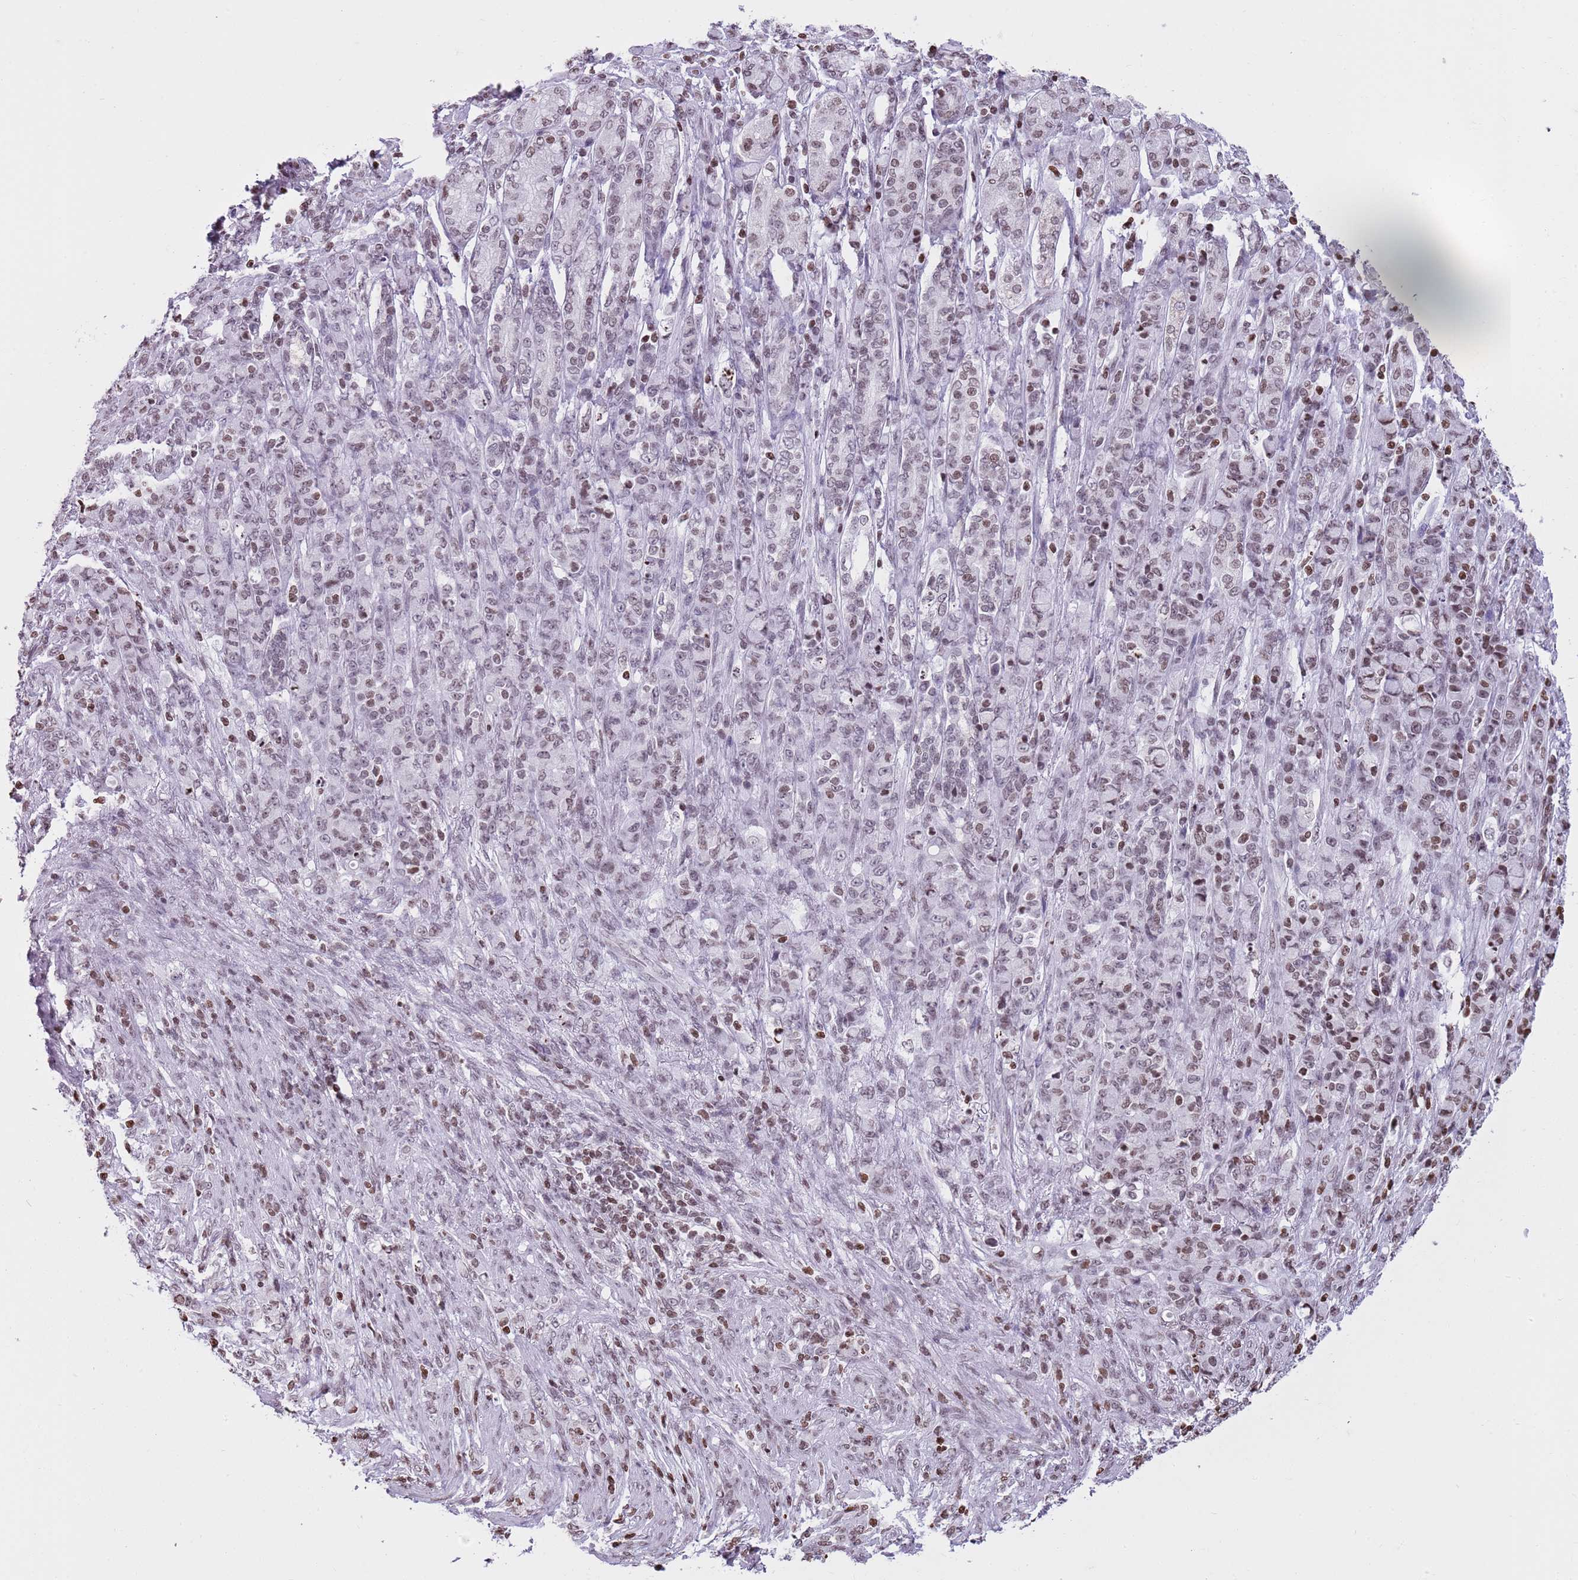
{"staining": {"intensity": "moderate", "quantity": "<25%", "location": "nuclear"}, "tissue": "stomach cancer", "cell_type": "Tumor cells", "image_type": "cancer", "snomed": [{"axis": "morphology", "description": "Adenocarcinoma, NOS"}, {"axis": "topography", "description": "Stomach"}], "caption": "Stomach cancer stained with a brown dye exhibits moderate nuclear positive expression in about <25% of tumor cells.", "gene": "KPNA3", "patient": {"sex": "female", "age": 79}}